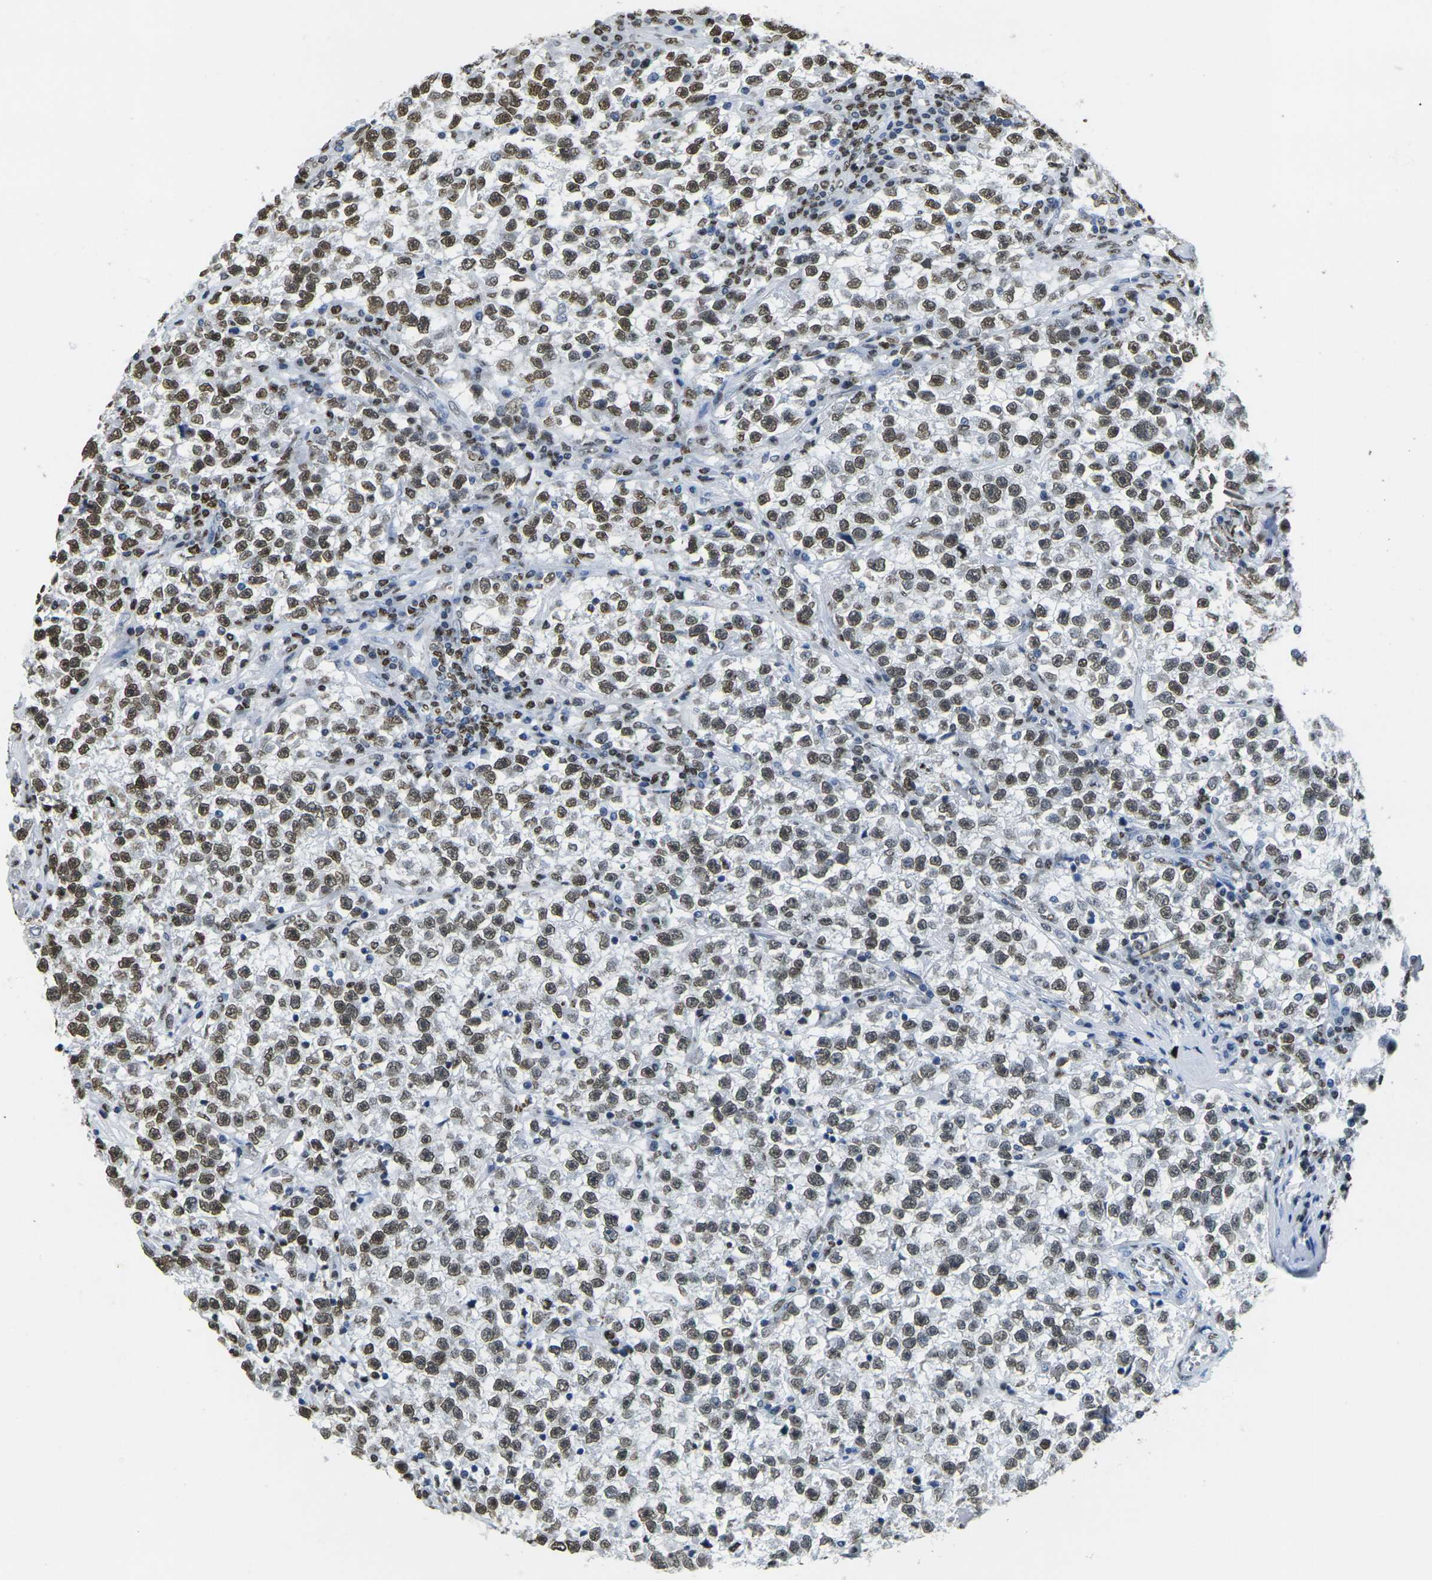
{"staining": {"intensity": "moderate", "quantity": "25%-75%", "location": "nuclear"}, "tissue": "testis cancer", "cell_type": "Tumor cells", "image_type": "cancer", "snomed": [{"axis": "morphology", "description": "Seminoma, NOS"}, {"axis": "topography", "description": "Testis"}], "caption": "Seminoma (testis) tissue displays moderate nuclear expression in approximately 25%-75% of tumor cells, visualized by immunohistochemistry.", "gene": "DRAXIN", "patient": {"sex": "male", "age": 22}}